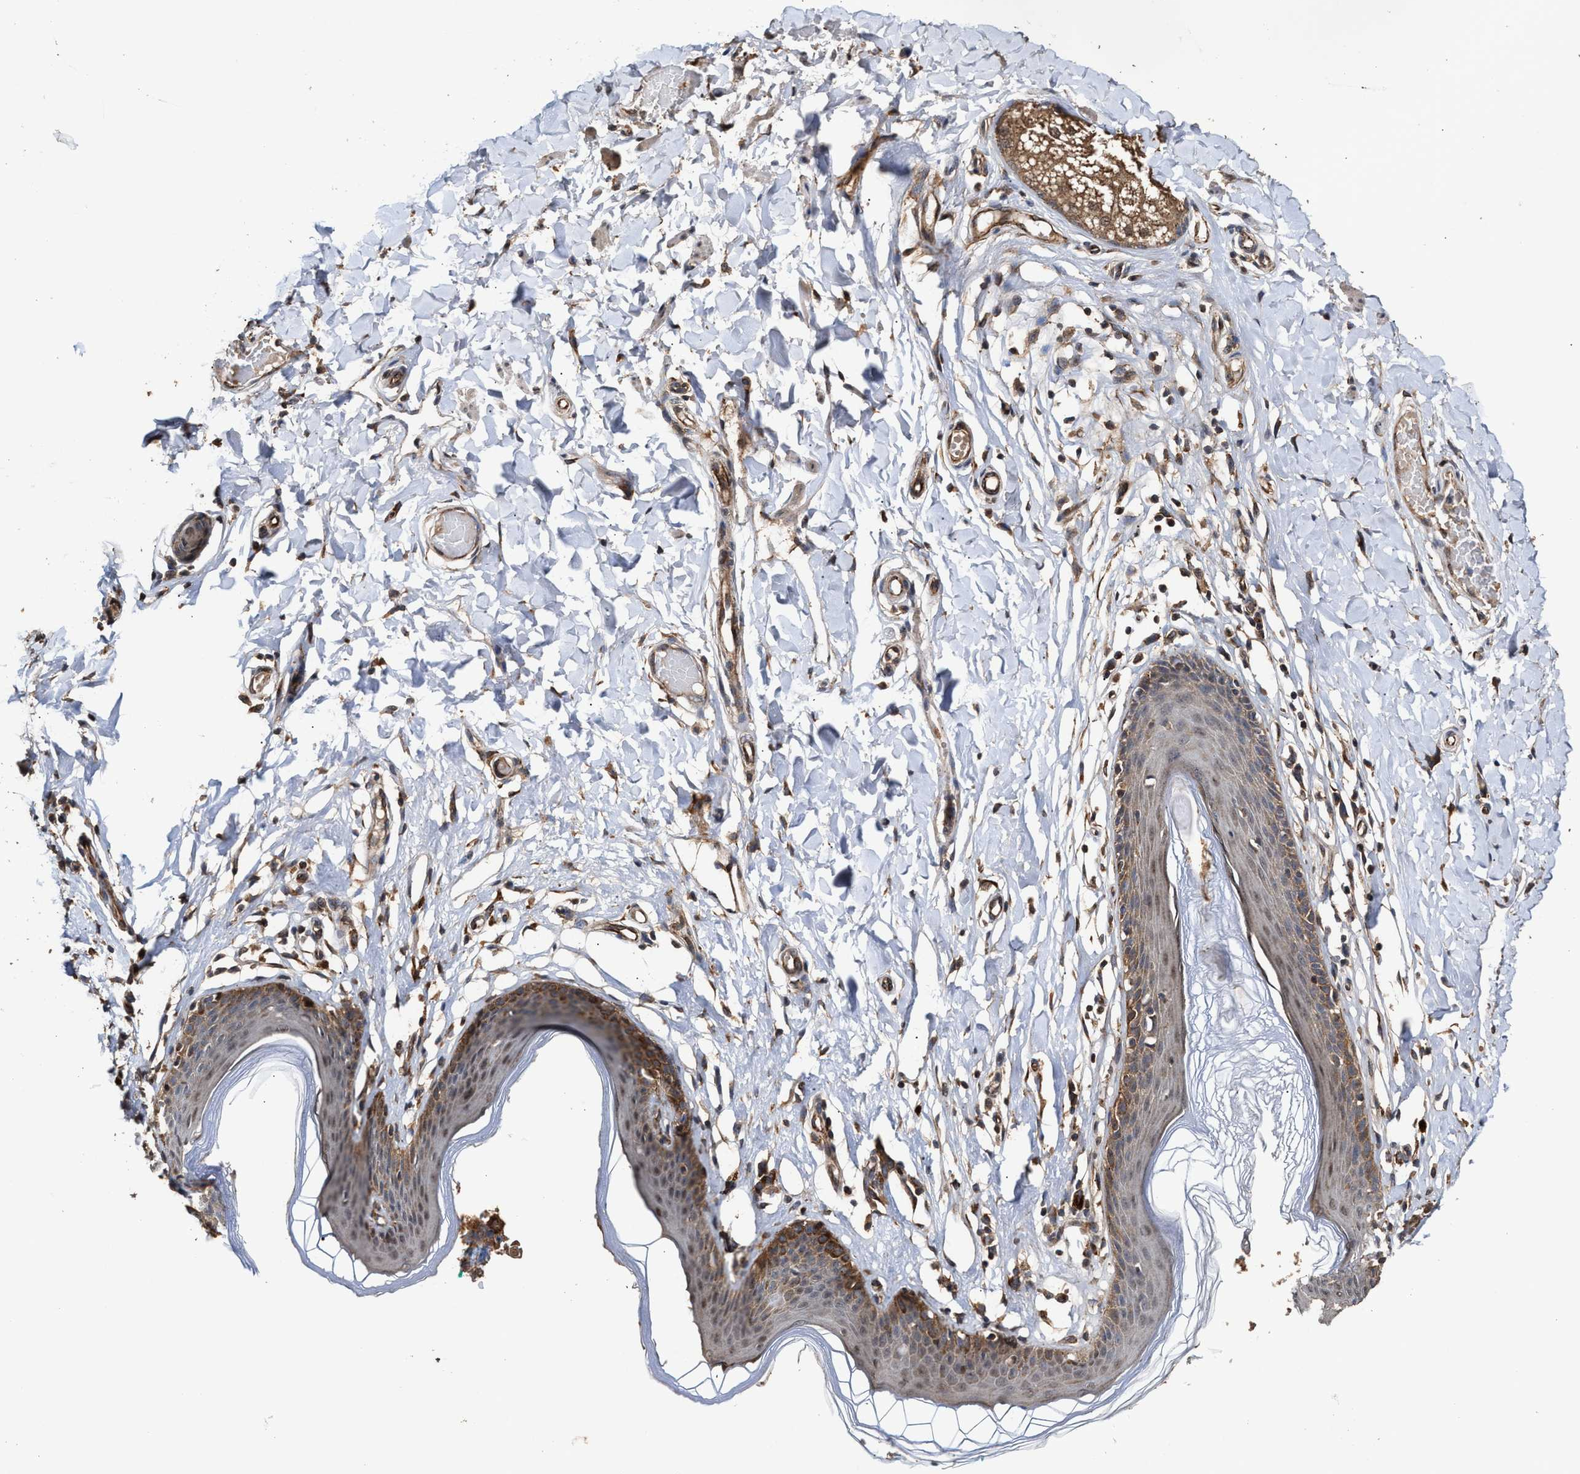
{"staining": {"intensity": "moderate", "quantity": ">75%", "location": "cytoplasmic/membranous,nuclear"}, "tissue": "skin", "cell_type": "Epidermal cells", "image_type": "normal", "snomed": [{"axis": "morphology", "description": "Normal tissue, NOS"}, {"axis": "topography", "description": "Vulva"}], "caption": "Brown immunohistochemical staining in normal human skin displays moderate cytoplasmic/membranous,nuclear expression in about >75% of epidermal cells.", "gene": "ZNHIT6", "patient": {"sex": "female", "age": 66}}